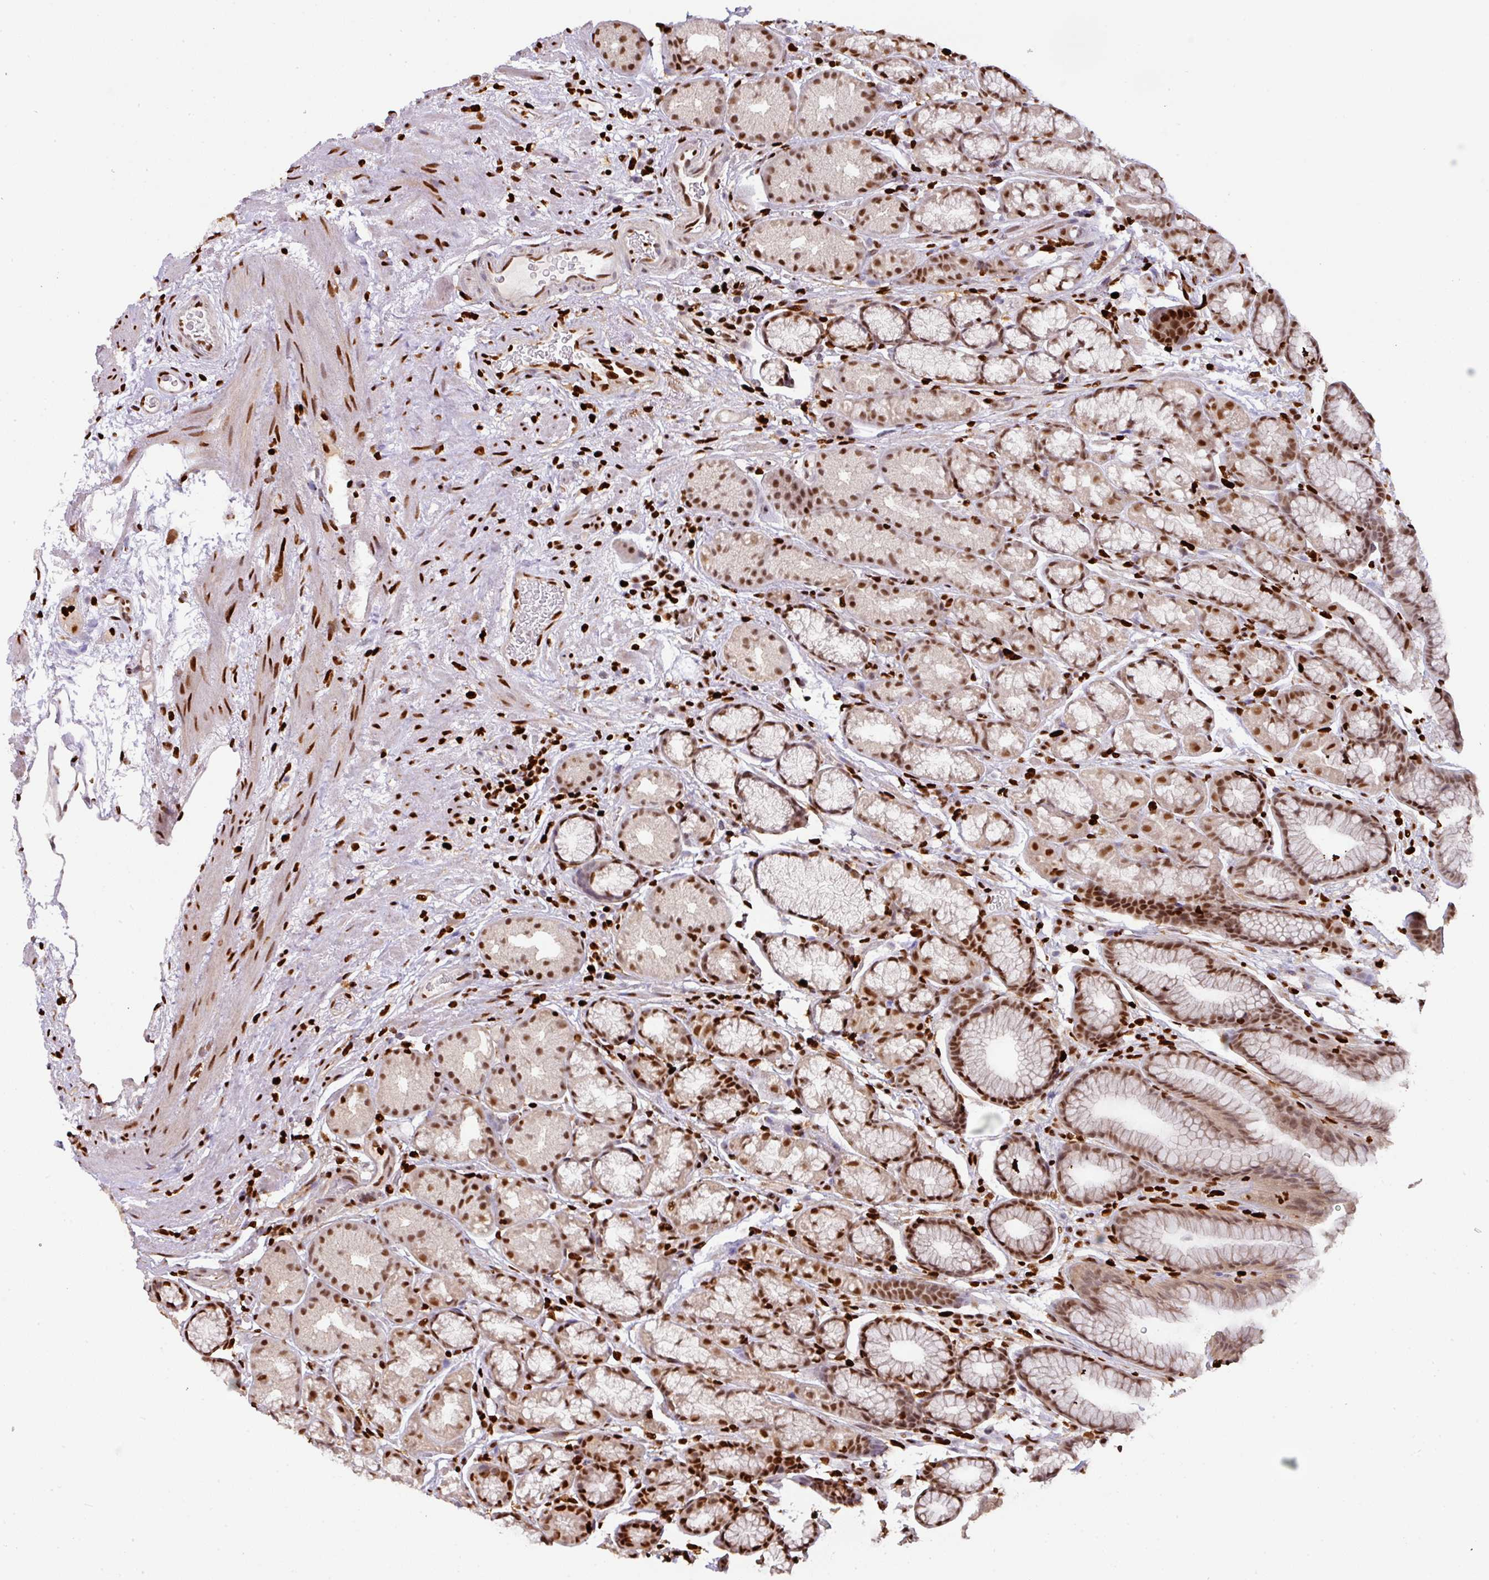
{"staining": {"intensity": "moderate", "quantity": "25%-75%", "location": "nuclear"}, "tissue": "stomach", "cell_type": "Glandular cells", "image_type": "normal", "snomed": [{"axis": "morphology", "description": "Normal tissue, NOS"}, {"axis": "topography", "description": "Stomach, lower"}], "caption": "Immunohistochemical staining of unremarkable stomach demonstrates medium levels of moderate nuclear staining in about 25%-75% of glandular cells.", "gene": "SAMHD1", "patient": {"sex": "male", "age": 67}}